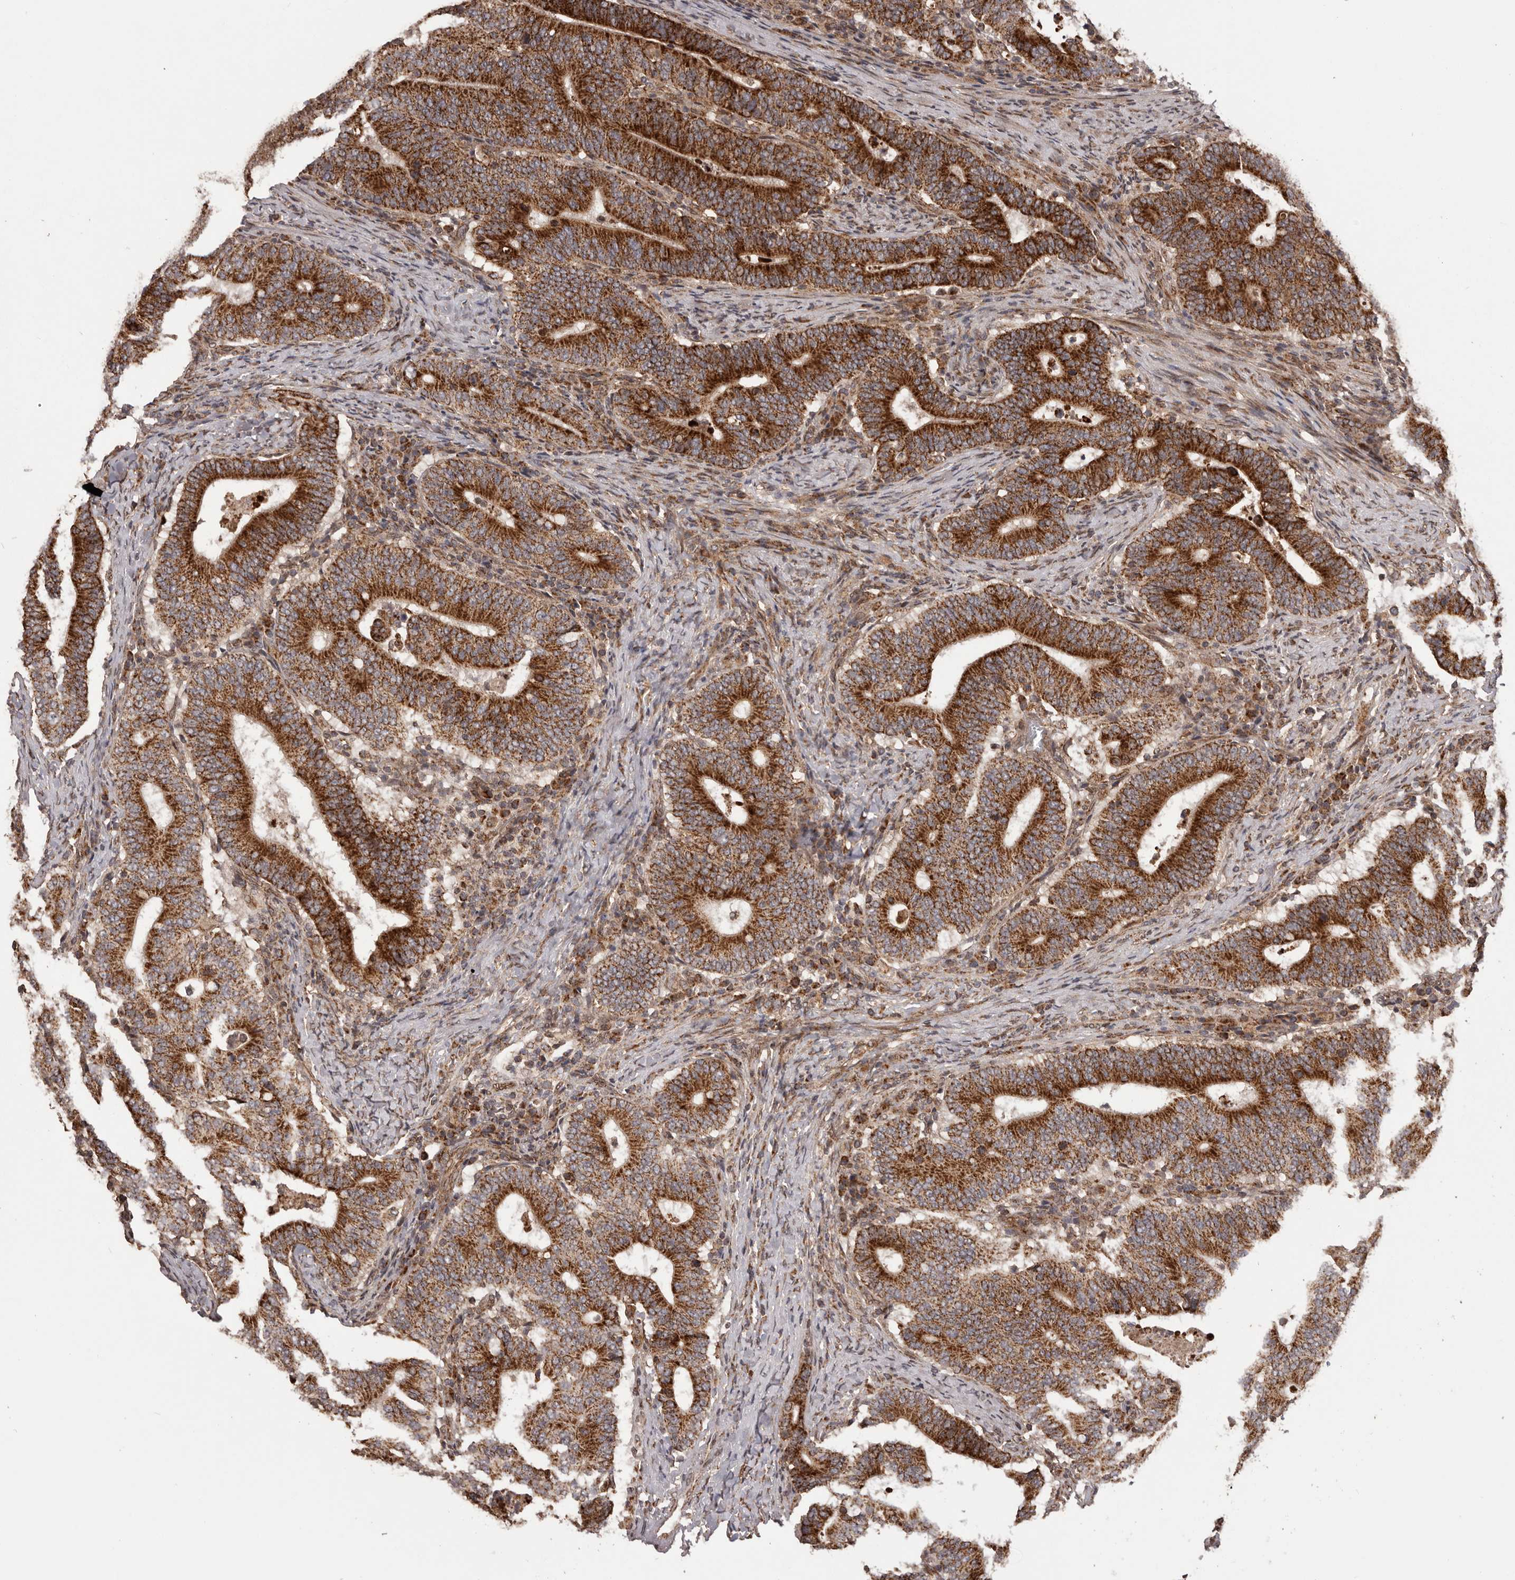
{"staining": {"intensity": "strong", "quantity": ">75%", "location": "cytoplasmic/membranous"}, "tissue": "colorectal cancer", "cell_type": "Tumor cells", "image_type": "cancer", "snomed": [{"axis": "morphology", "description": "Adenocarcinoma, NOS"}, {"axis": "topography", "description": "Colon"}], "caption": "Colorectal cancer stained for a protein (brown) displays strong cytoplasmic/membranous positive expression in approximately >75% of tumor cells.", "gene": "CHRM2", "patient": {"sex": "female", "age": 66}}